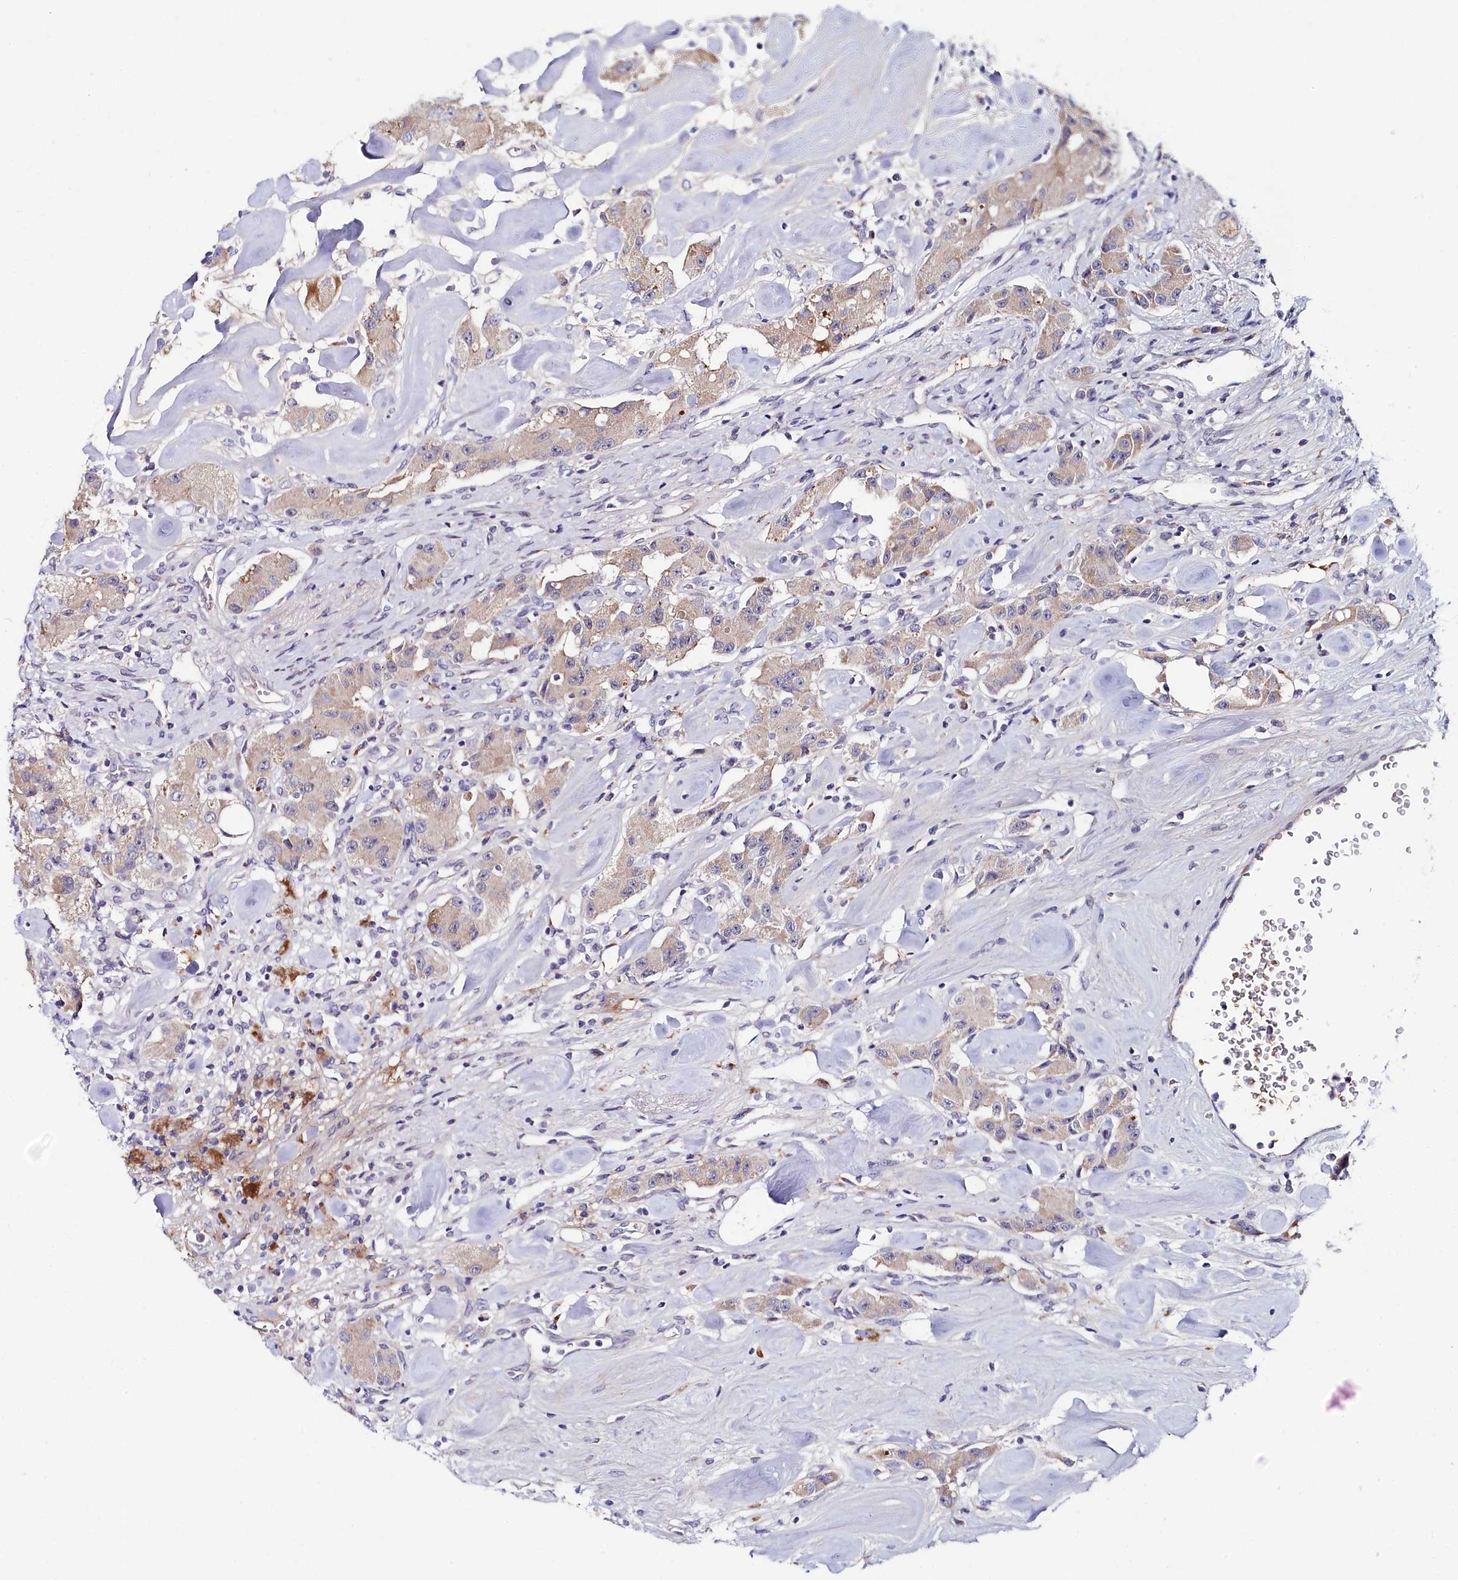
{"staining": {"intensity": "weak", "quantity": "<25%", "location": "cytoplasmic/membranous"}, "tissue": "carcinoid", "cell_type": "Tumor cells", "image_type": "cancer", "snomed": [{"axis": "morphology", "description": "Carcinoid, malignant, NOS"}, {"axis": "topography", "description": "Pancreas"}], "caption": "There is no significant positivity in tumor cells of malignant carcinoid.", "gene": "KCTD18", "patient": {"sex": "male", "age": 41}}